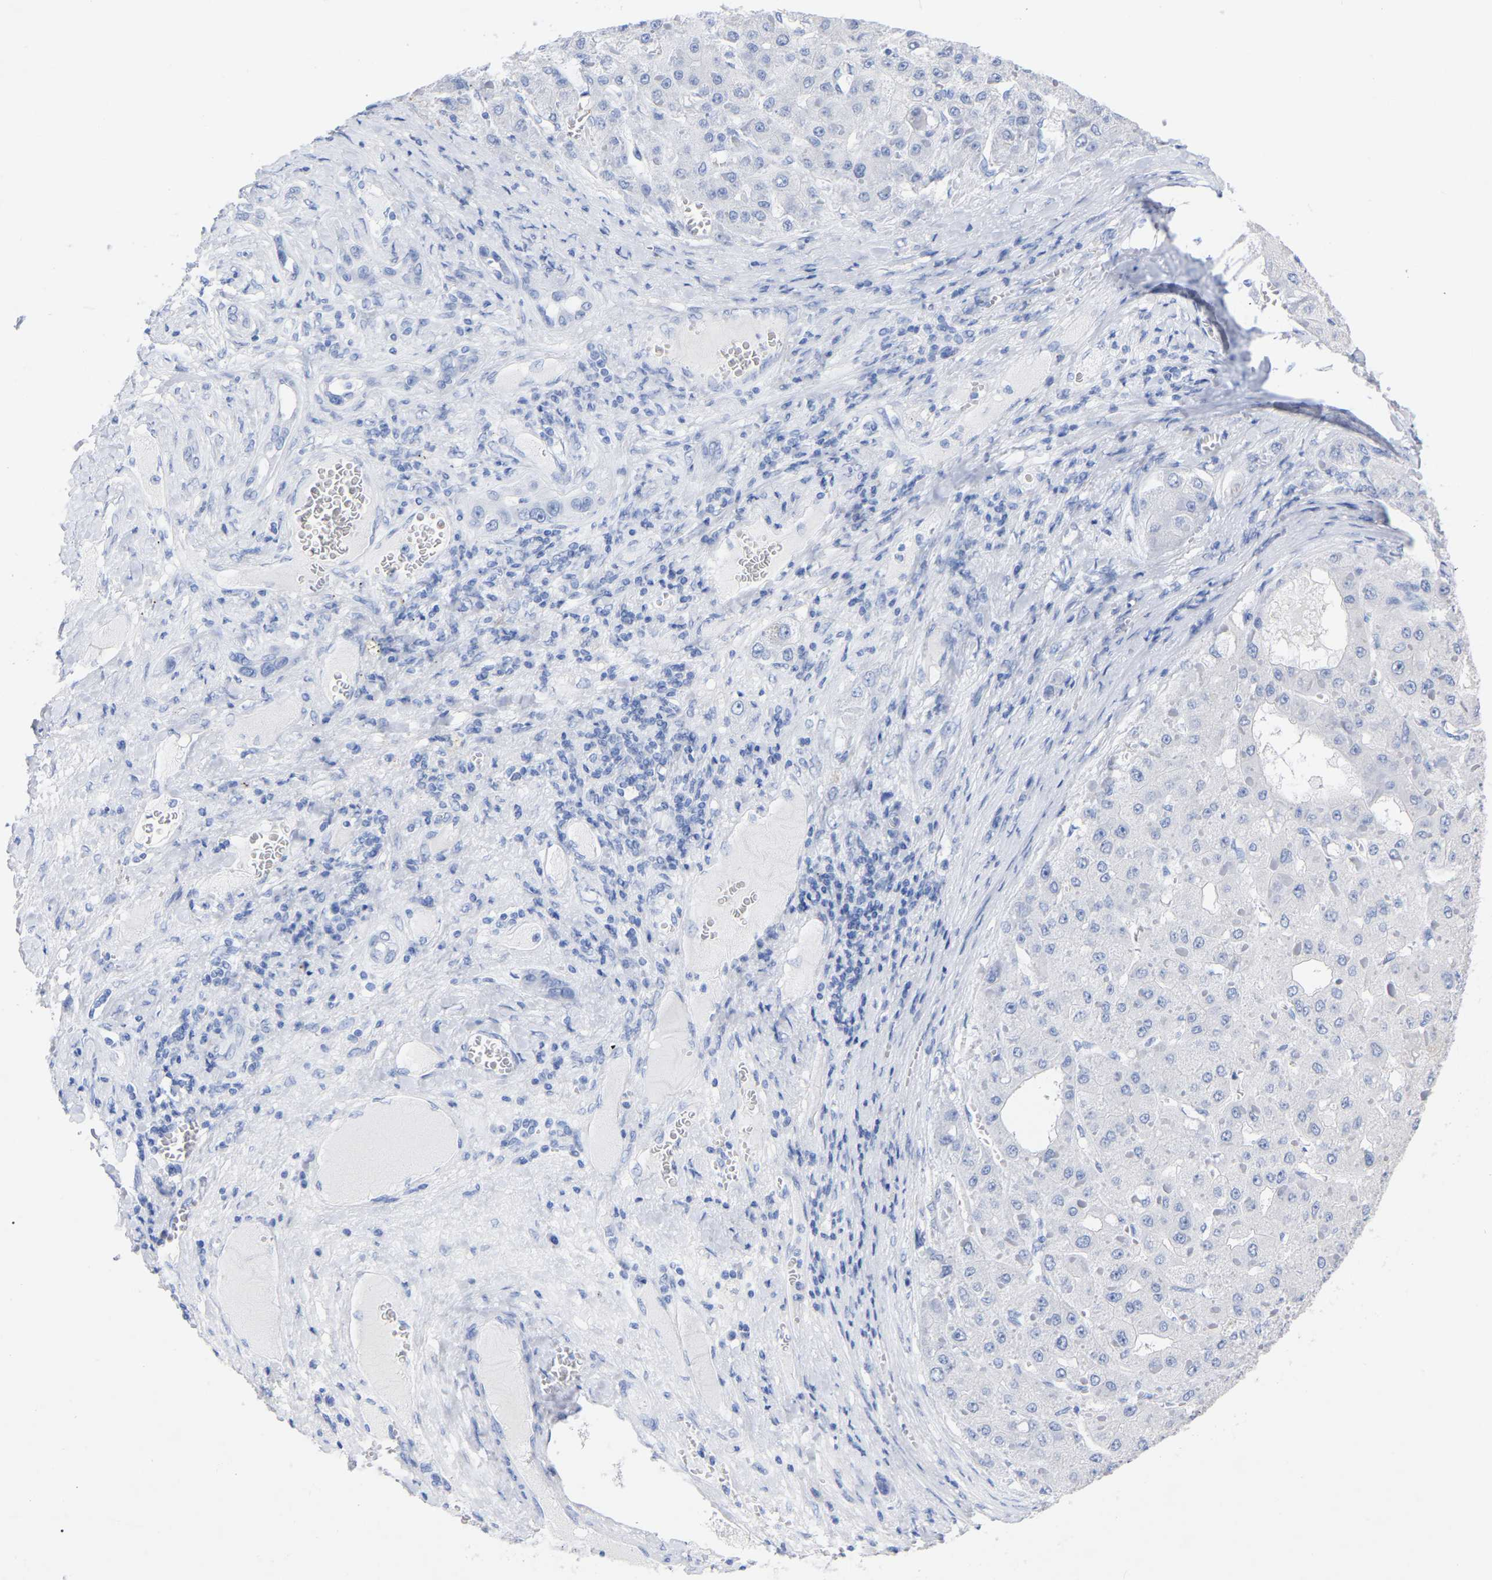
{"staining": {"intensity": "negative", "quantity": "none", "location": "none"}, "tissue": "liver cancer", "cell_type": "Tumor cells", "image_type": "cancer", "snomed": [{"axis": "morphology", "description": "Carcinoma, Hepatocellular, NOS"}, {"axis": "topography", "description": "Liver"}], "caption": "Human liver cancer (hepatocellular carcinoma) stained for a protein using IHC exhibits no expression in tumor cells.", "gene": "HAPLN1", "patient": {"sex": "female", "age": 73}}